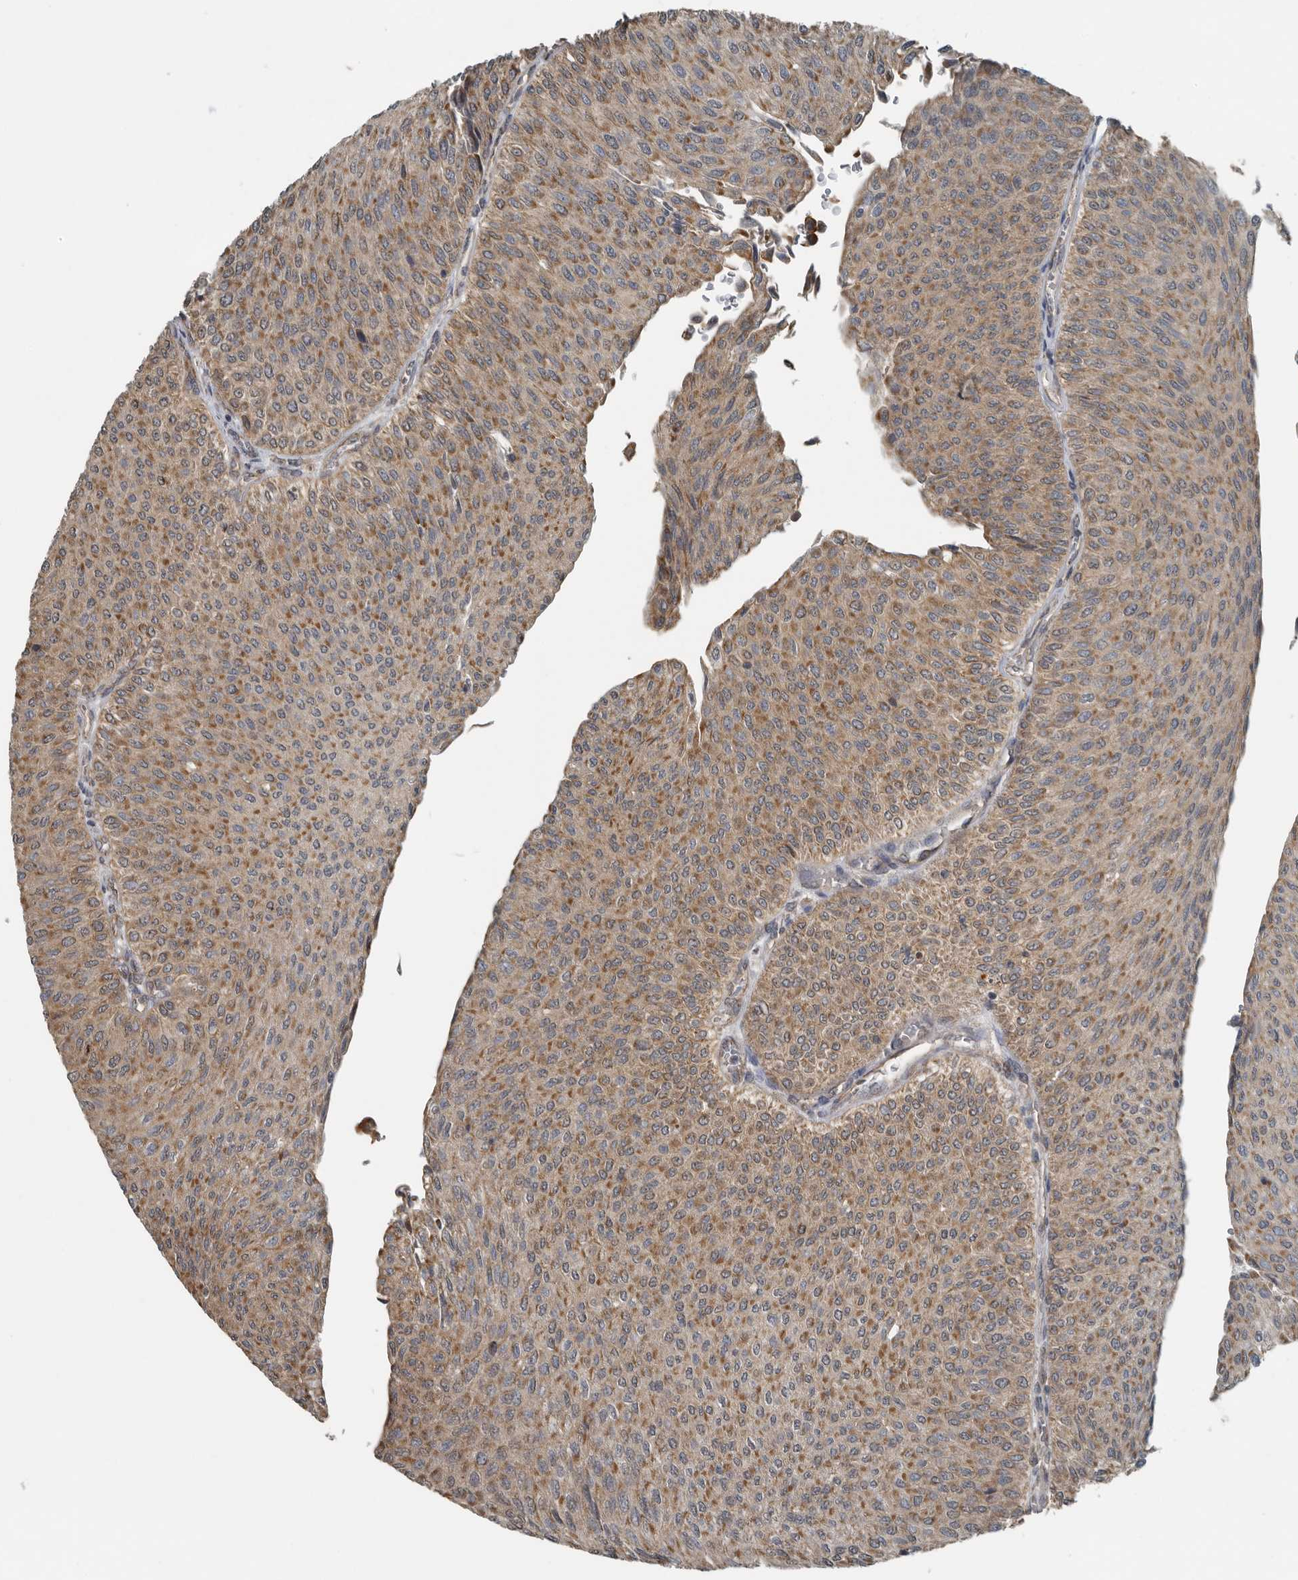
{"staining": {"intensity": "moderate", "quantity": ">75%", "location": "cytoplasmic/membranous"}, "tissue": "urothelial cancer", "cell_type": "Tumor cells", "image_type": "cancer", "snomed": [{"axis": "morphology", "description": "Urothelial carcinoma, Low grade"}, {"axis": "topography", "description": "Urinary bladder"}], "caption": "A brown stain highlights moderate cytoplasmic/membranous expression of a protein in human urothelial carcinoma (low-grade) tumor cells. (brown staining indicates protein expression, while blue staining denotes nuclei).", "gene": "AFAP1", "patient": {"sex": "male", "age": 78}}